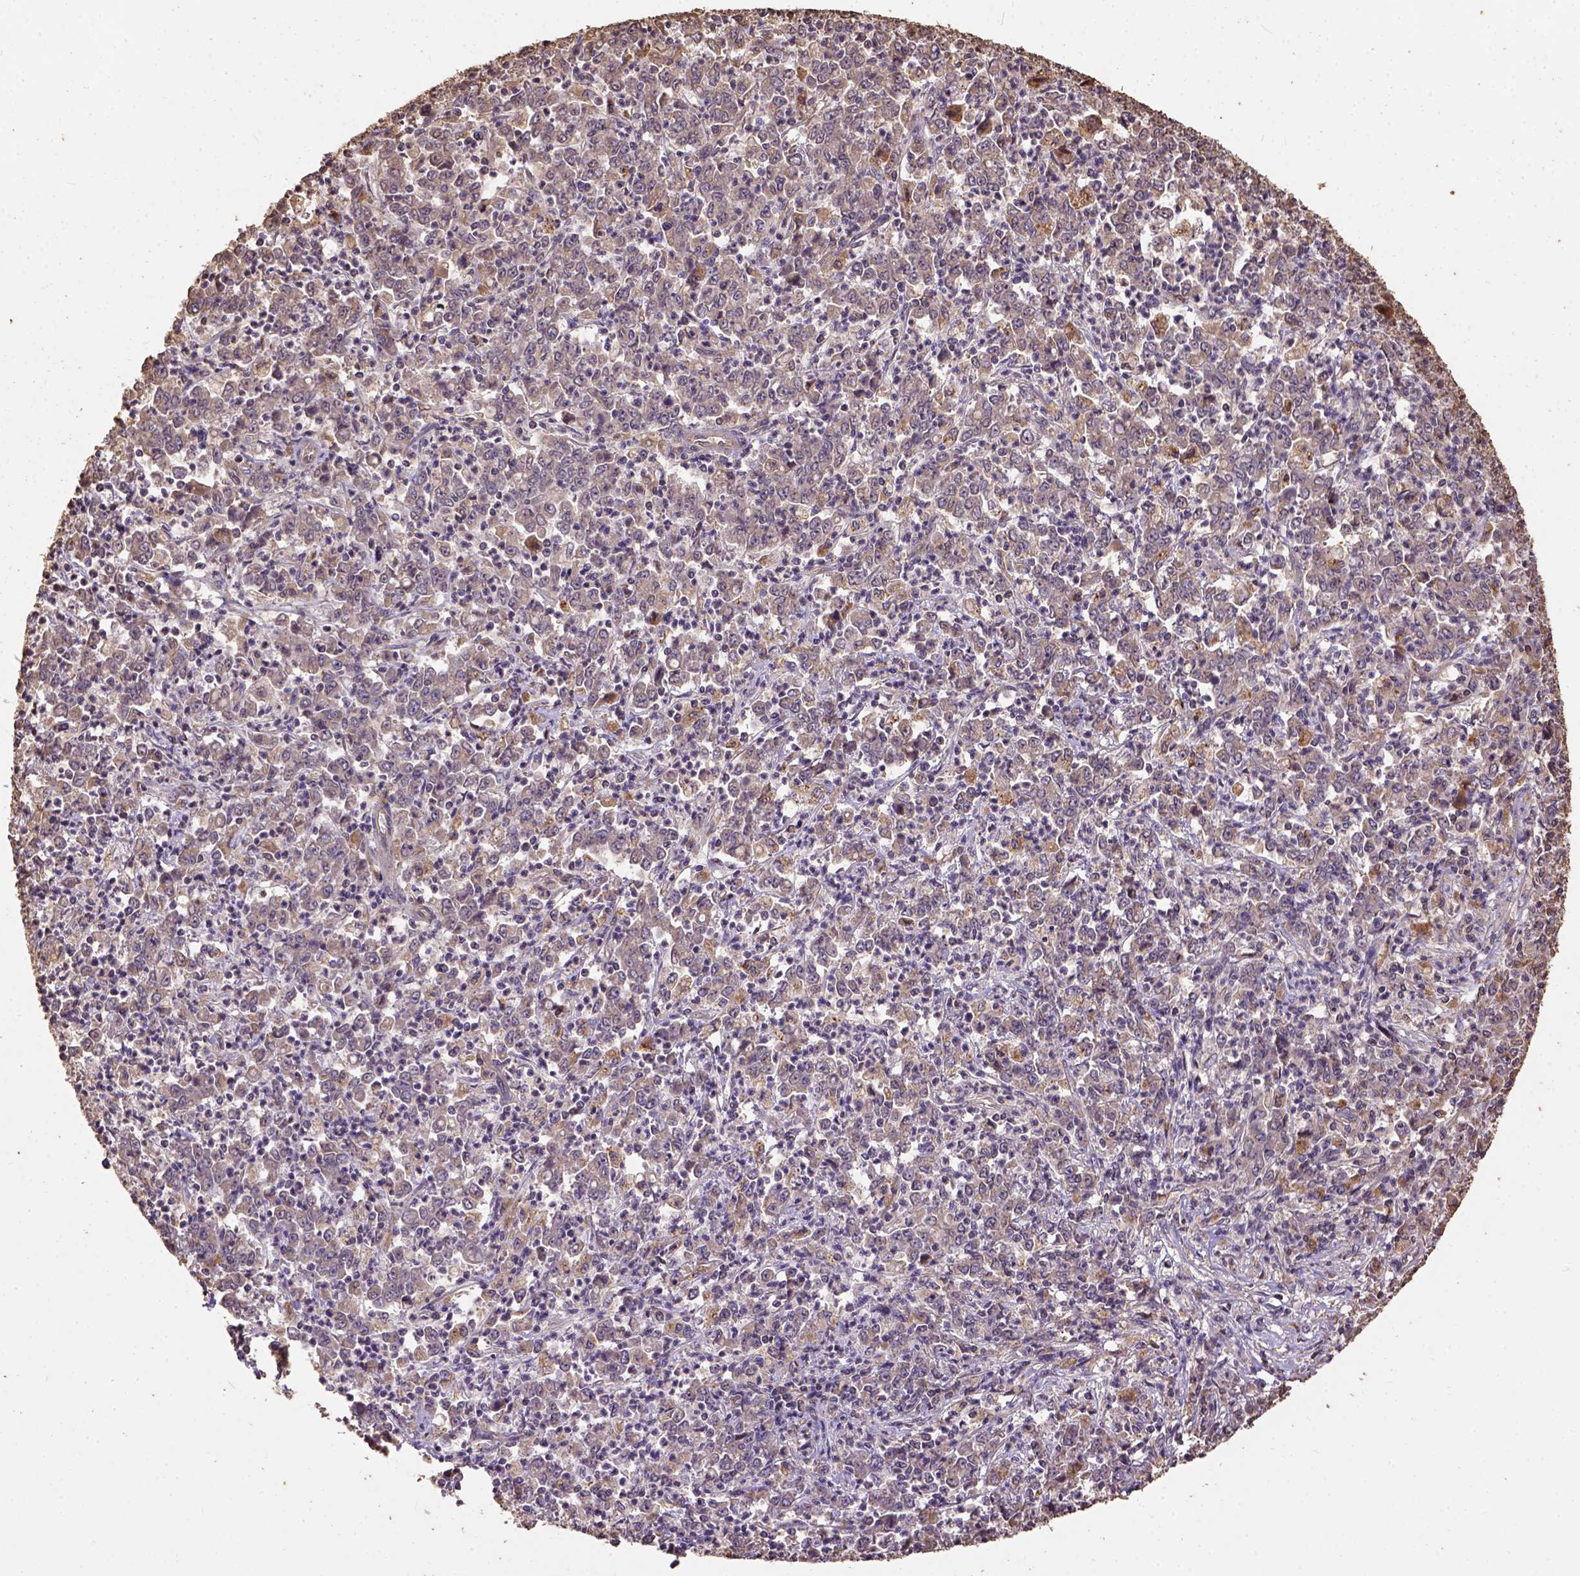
{"staining": {"intensity": "weak", "quantity": ">75%", "location": "cytoplasmic/membranous"}, "tissue": "stomach cancer", "cell_type": "Tumor cells", "image_type": "cancer", "snomed": [{"axis": "morphology", "description": "Adenocarcinoma, NOS"}, {"axis": "topography", "description": "Stomach, lower"}], "caption": "IHC of human stomach cancer demonstrates low levels of weak cytoplasmic/membranous expression in approximately >75% of tumor cells. Using DAB (brown) and hematoxylin (blue) stains, captured at high magnification using brightfield microscopy.", "gene": "ATP1B3", "patient": {"sex": "female", "age": 71}}